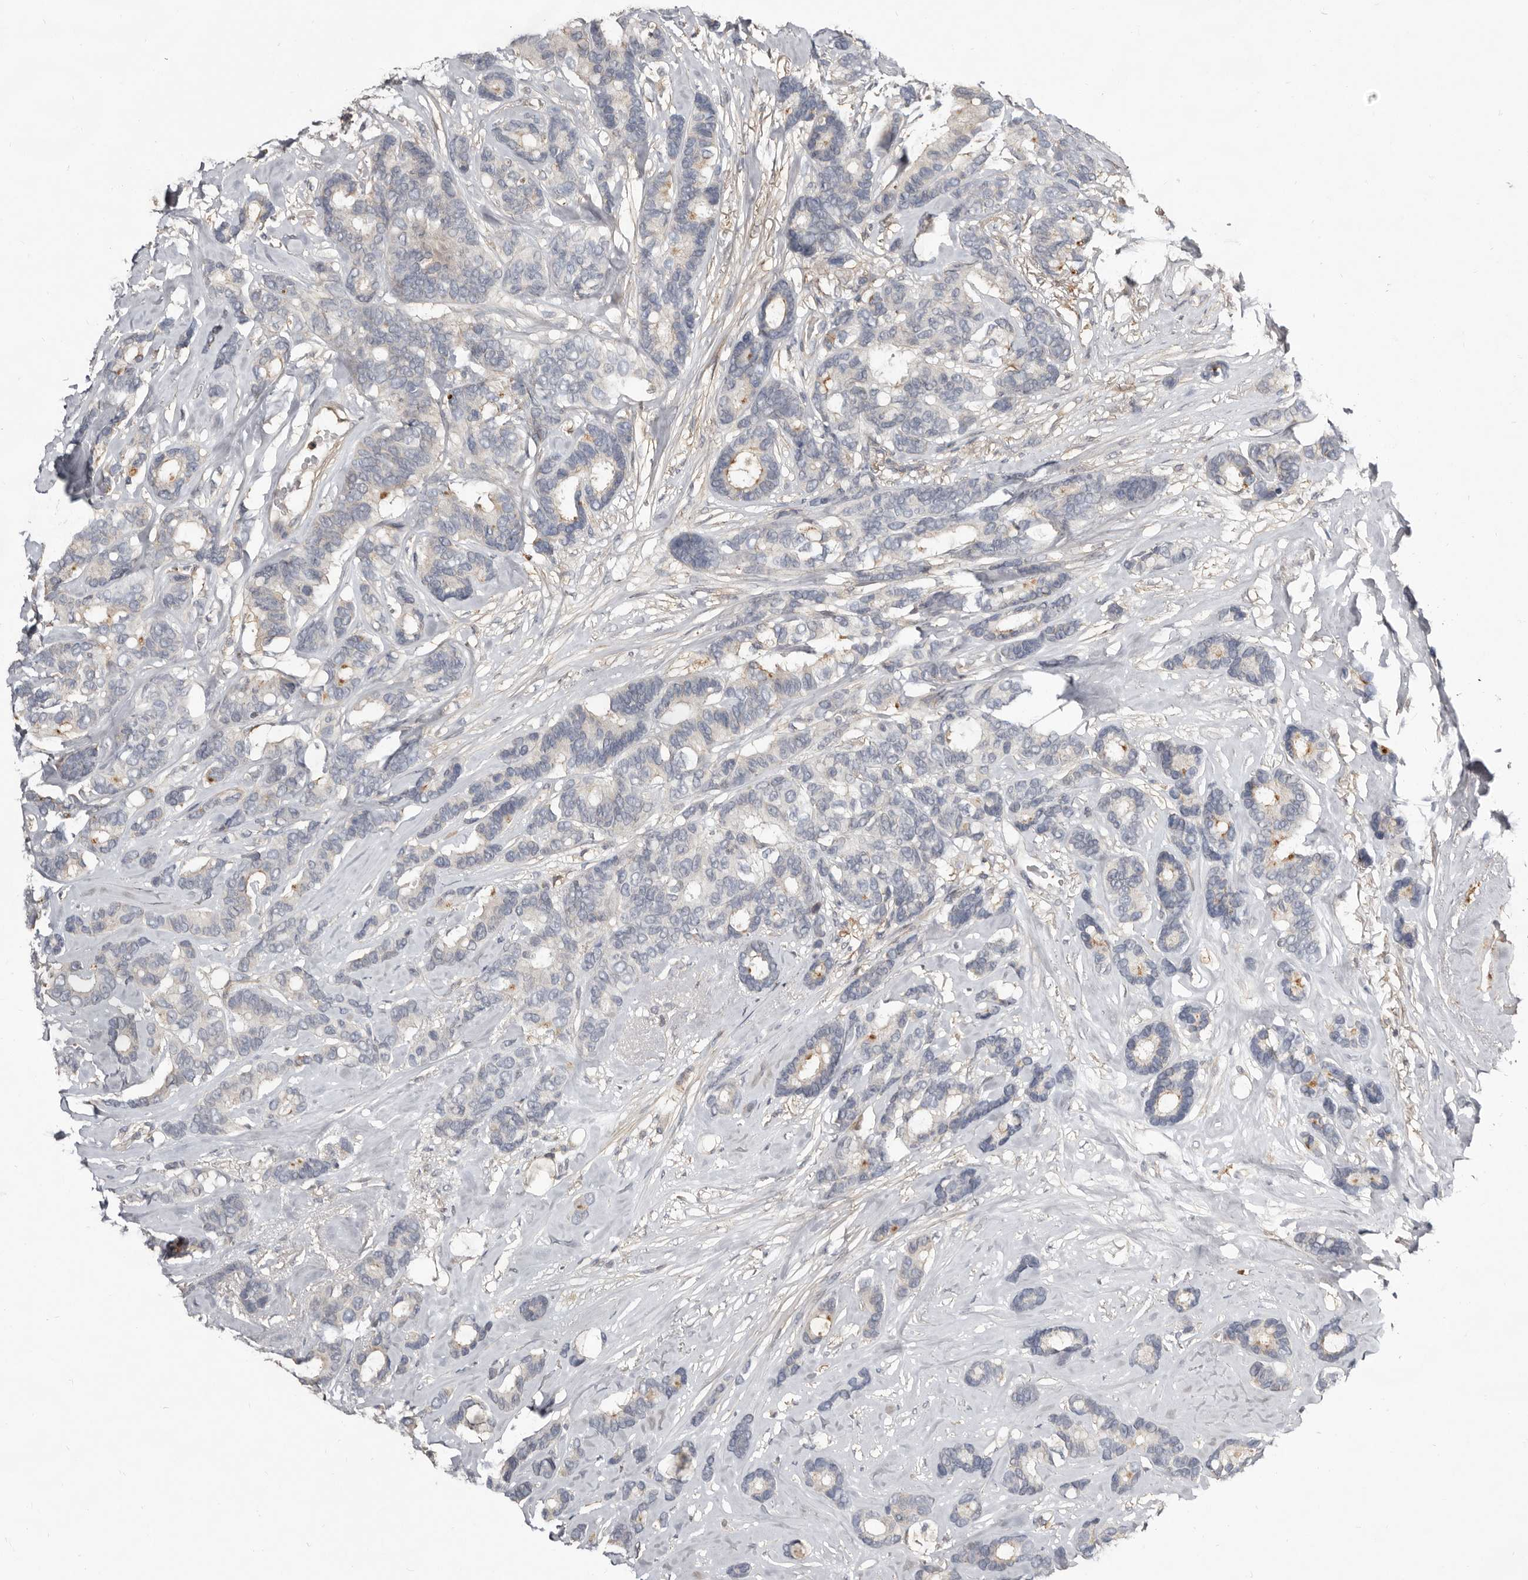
{"staining": {"intensity": "negative", "quantity": "none", "location": "none"}, "tissue": "breast cancer", "cell_type": "Tumor cells", "image_type": "cancer", "snomed": [{"axis": "morphology", "description": "Duct carcinoma"}, {"axis": "topography", "description": "Breast"}], "caption": "Immunohistochemical staining of breast intraductal carcinoma displays no significant positivity in tumor cells.", "gene": "KIF26B", "patient": {"sex": "female", "age": 87}}